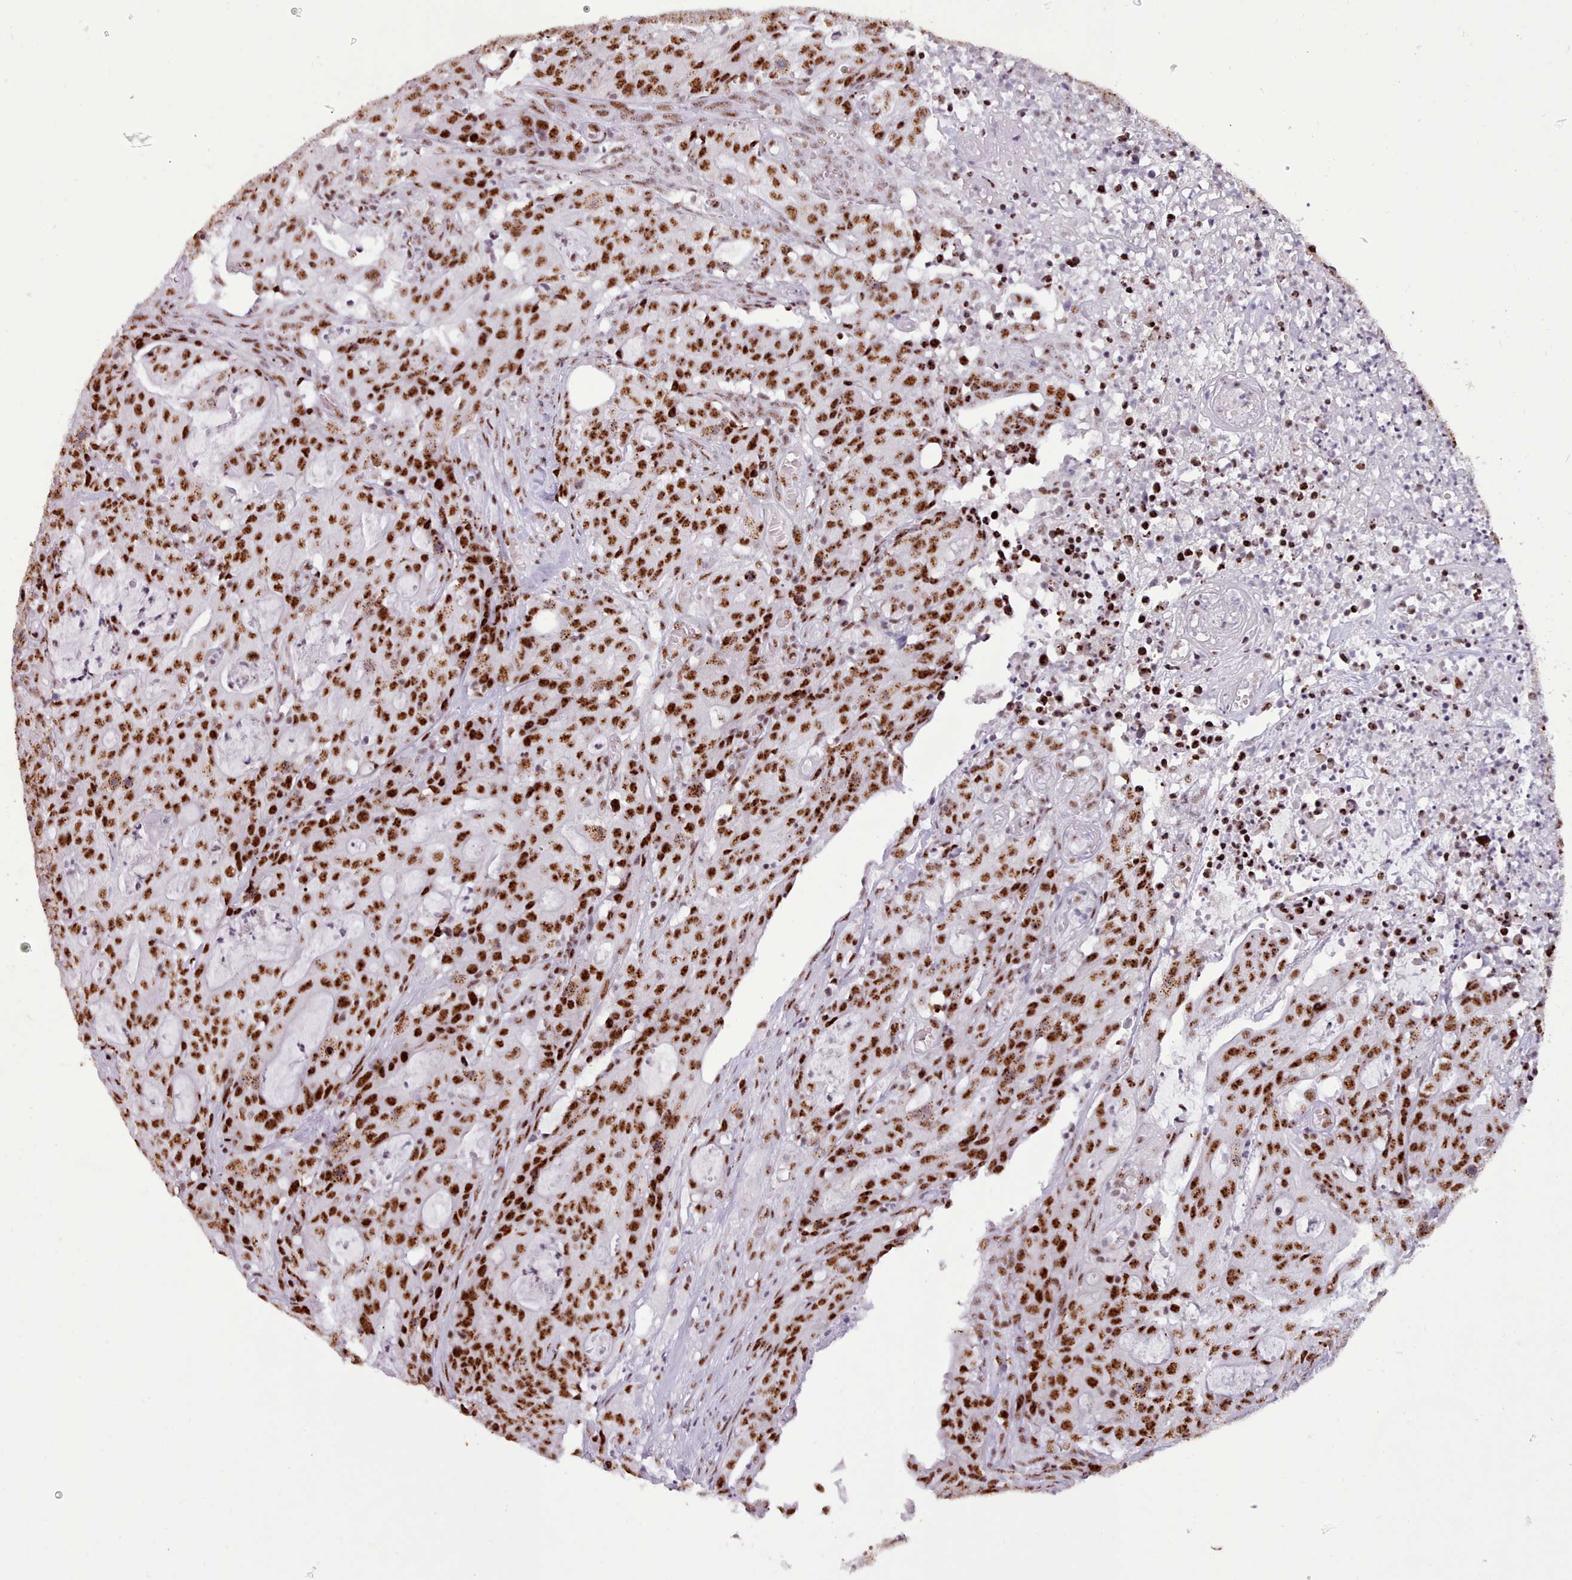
{"staining": {"intensity": "strong", "quantity": ">75%", "location": "nuclear"}, "tissue": "colorectal cancer", "cell_type": "Tumor cells", "image_type": "cancer", "snomed": [{"axis": "morphology", "description": "Adenocarcinoma, NOS"}, {"axis": "topography", "description": "Colon"}], "caption": "A brown stain labels strong nuclear positivity of a protein in human adenocarcinoma (colorectal) tumor cells.", "gene": "TMEM35B", "patient": {"sex": "male", "age": 83}}